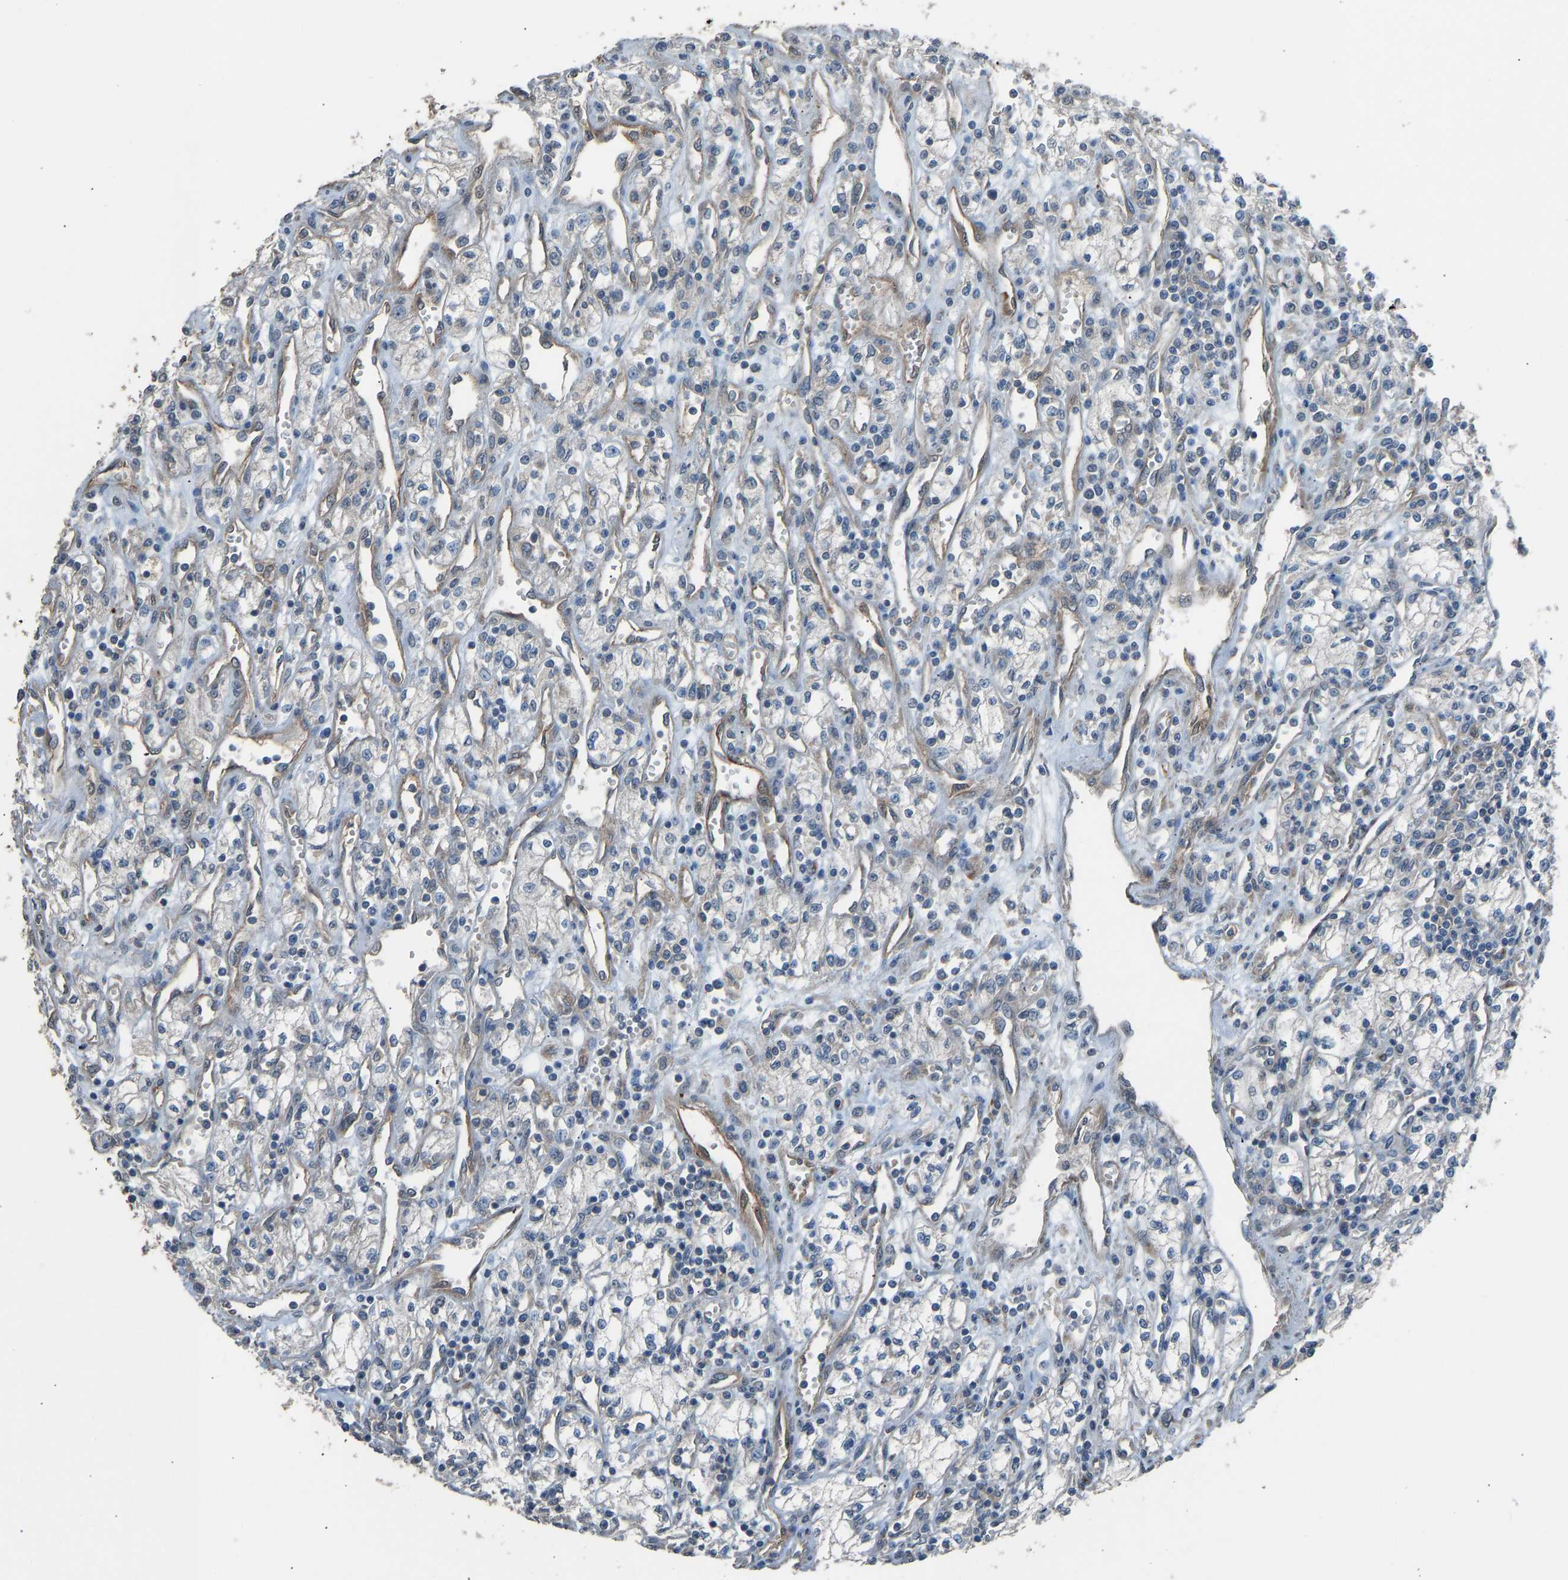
{"staining": {"intensity": "negative", "quantity": "none", "location": "none"}, "tissue": "renal cancer", "cell_type": "Tumor cells", "image_type": "cancer", "snomed": [{"axis": "morphology", "description": "Adenocarcinoma, NOS"}, {"axis": "topography", "description": "Kidney"}], "caption": "High magnification brightfield microscopy of renal cancer stained with DAB (brown) and counterstained with hematoxylin (blue): tumor cells show no significant expression. (Brightfield microscopy of DAB (3,3'-diaminobenzidine) immunohistochemistry (IHC) at high magnification).", "gene": "SLC43A1", "patient": {"sex": "male", "age": 59}}